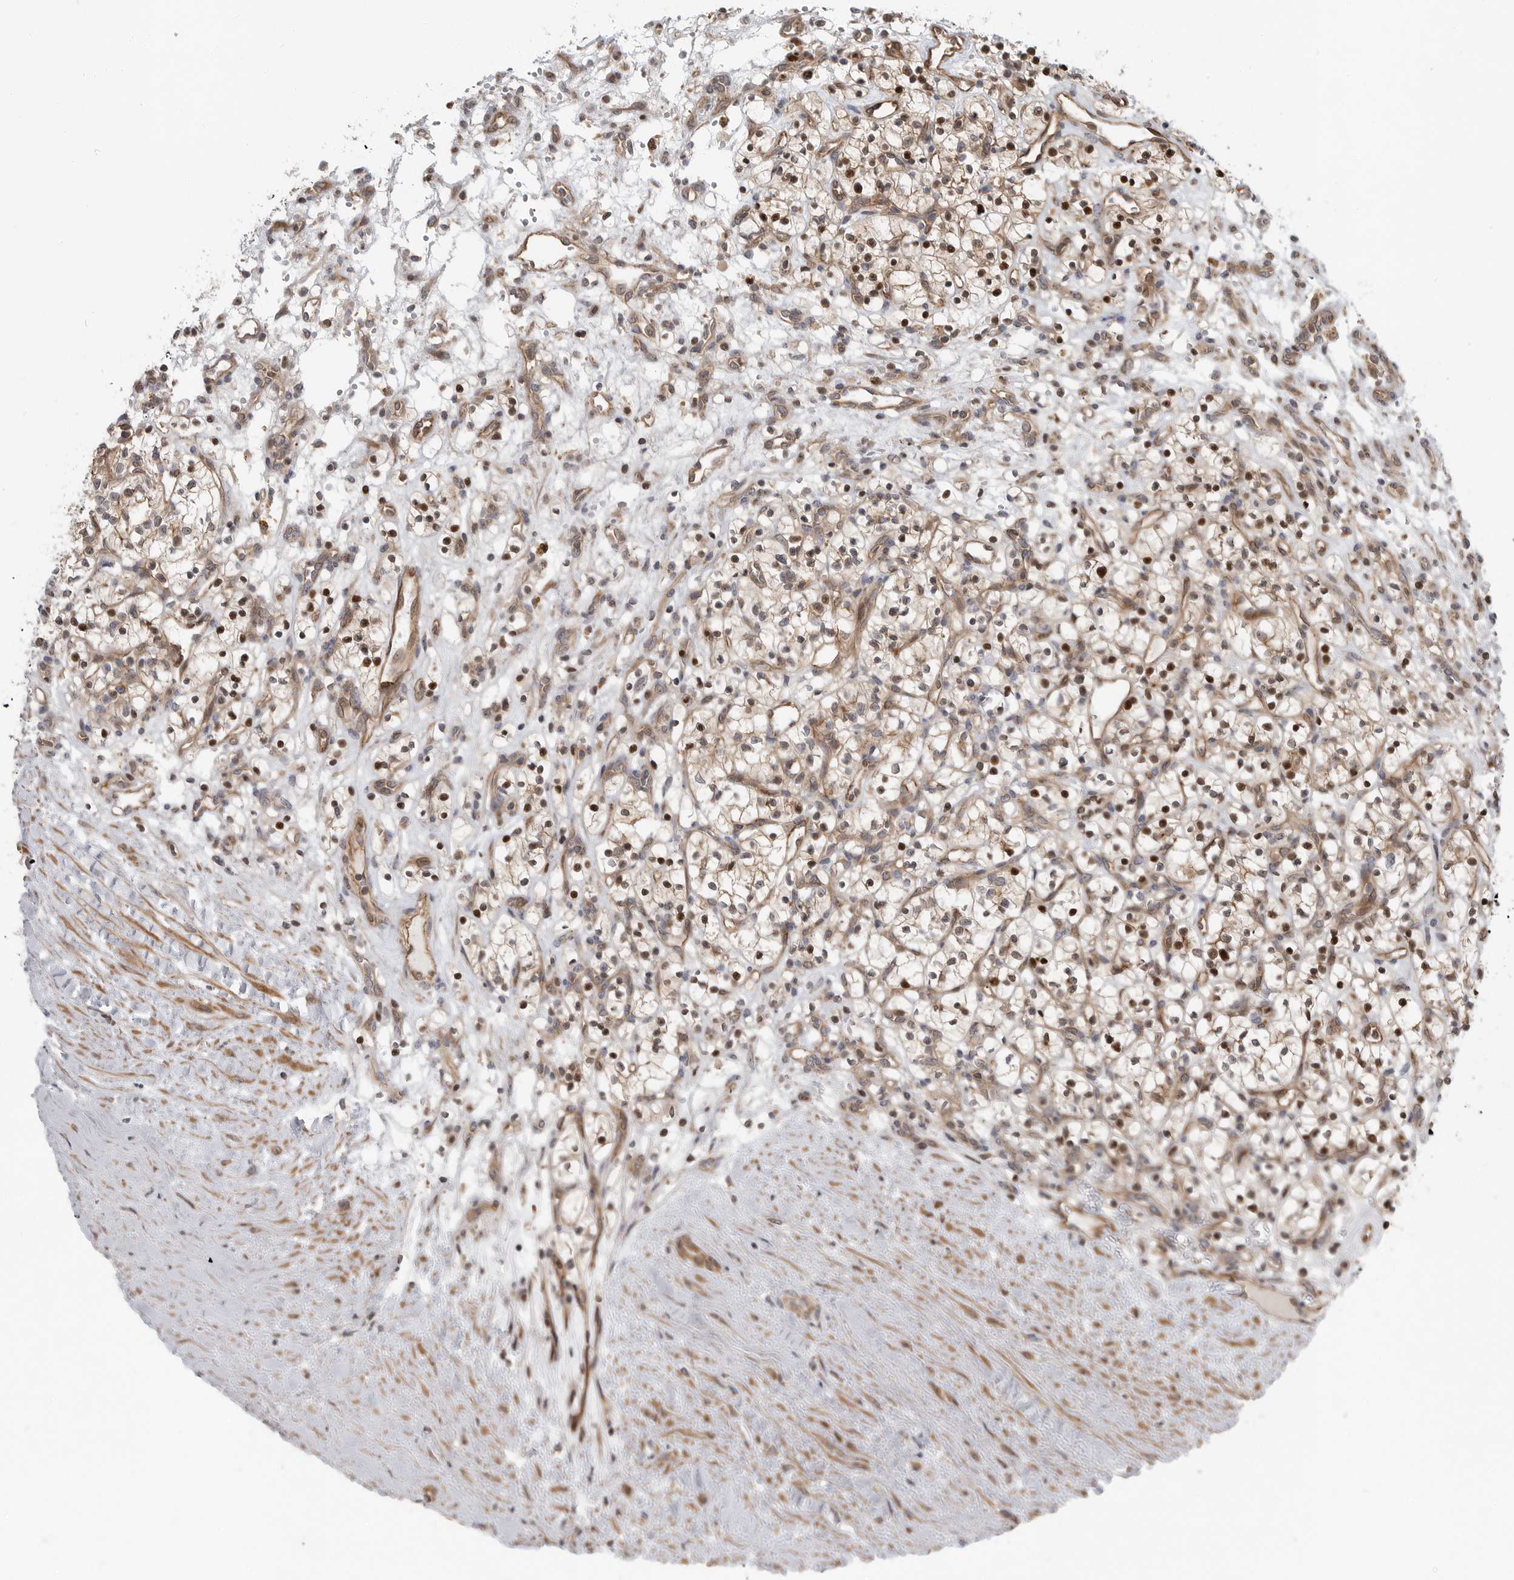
{"staining": {"intensity": "strong", "quantity": "25%-75%", "location": "cytoplasmic/membranous,nuclear"}, "tissue": "renal cancer", "cell_type": "Tumor cells", "image_type": "cancer", "snomed": [{"axis": "morphology", "description": "Adenocarcinoma, NOS"}, {"axis": "topography", "description": "Kidney"}], "caption": "Protein staining of renal cancer (adenocarcinoma) tissue shows strong cytoplasmic/membranous and nuclear expression in about 25%-75% of tumor cells.", "gene": "STRAP", "patient": {"sex": "female", "age": 57}}